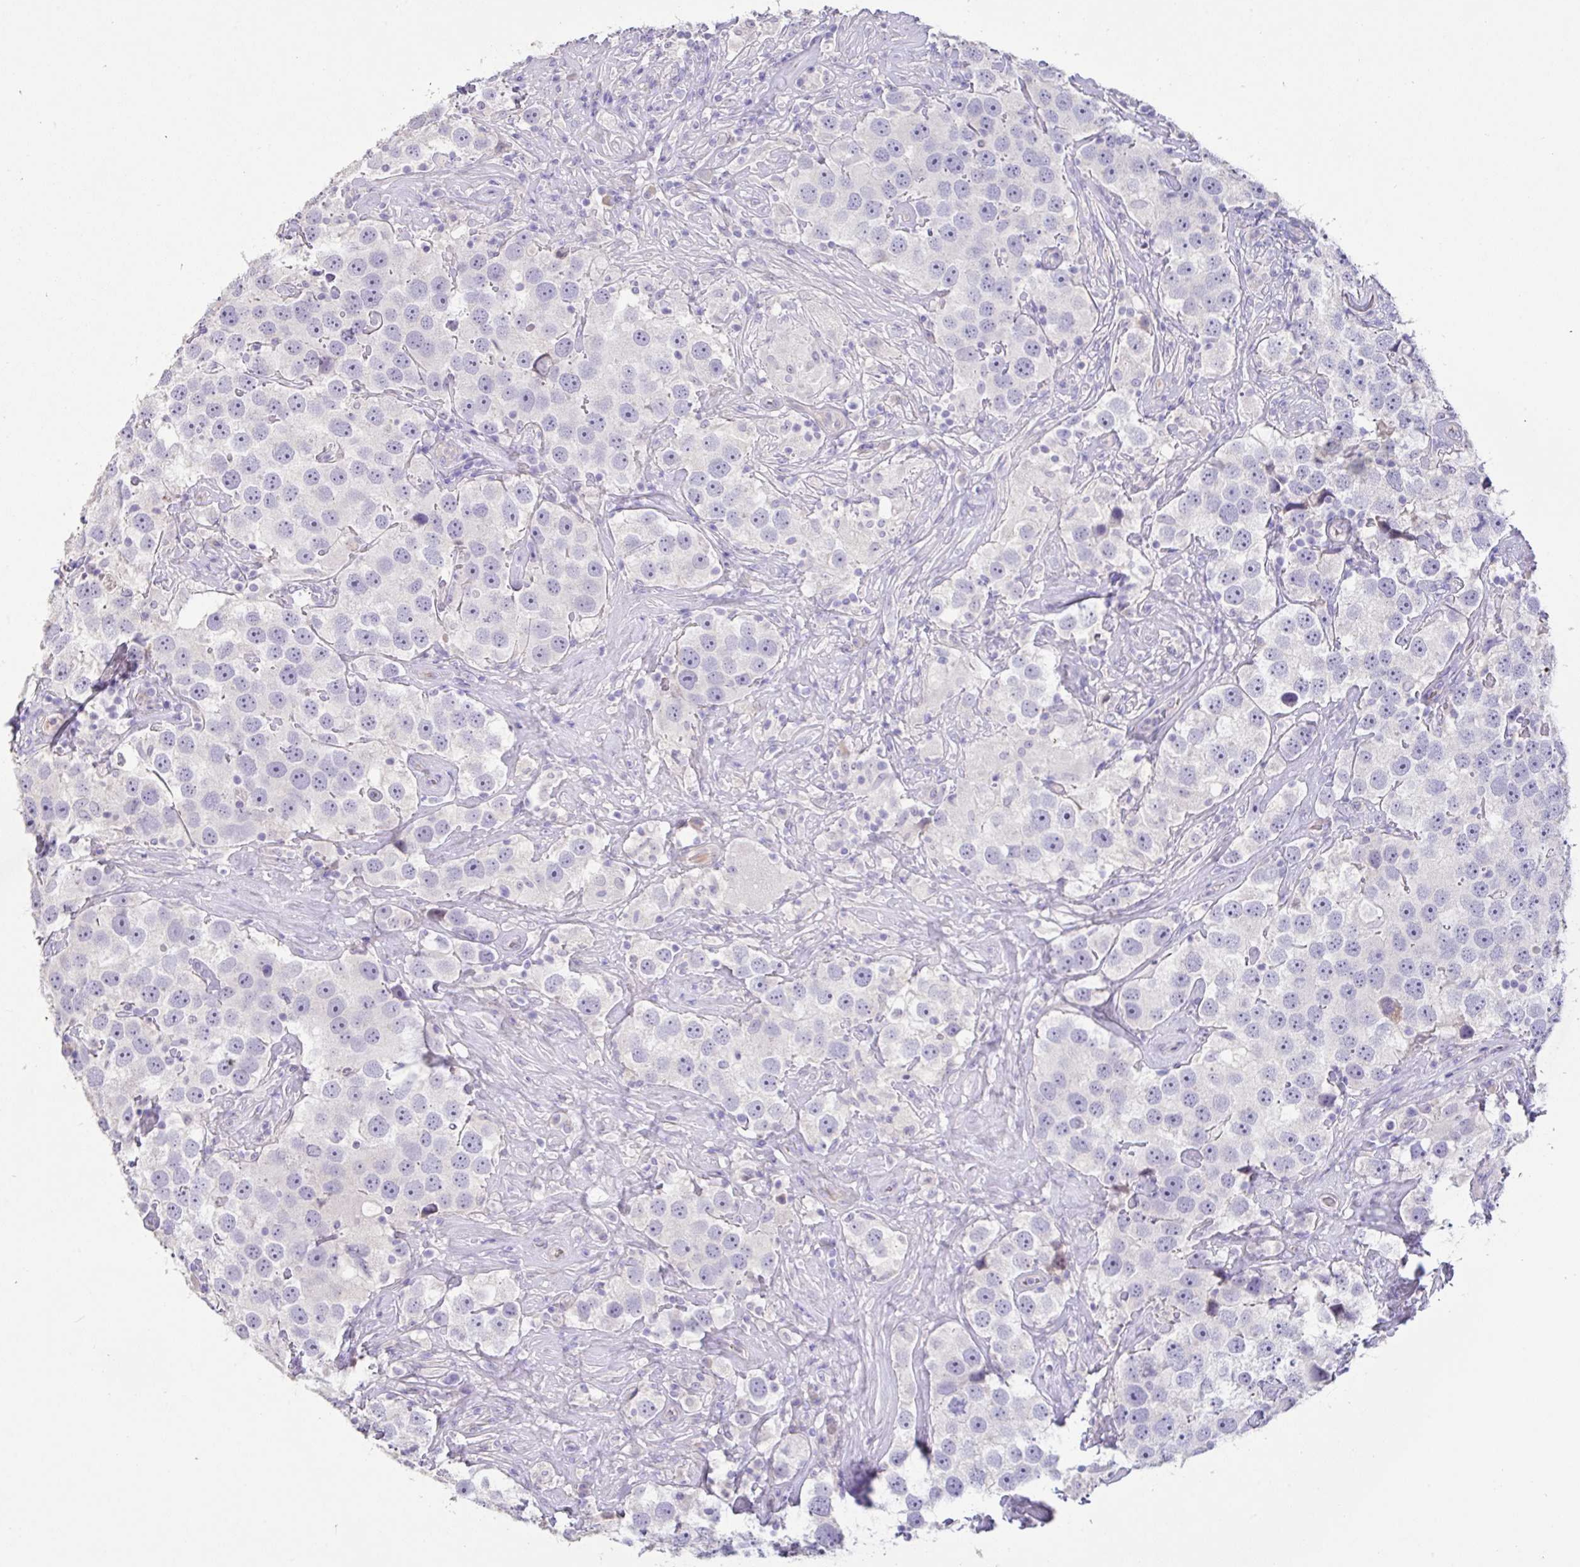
{"staining": {"intensity": "negative", "quantity": "none", "location": "none"}, "tissue": "testis cancer", "cell_type": "Tumor cells", "image_type": "cancer", "snomed": [{"axis": "morphology", "description": "Seminoma, NOS"}, {"axis": "topography", "description": "Testis"}], "caption": "DAB (3,3'-diaminobenzidine) immunohistochemical staining of human testis cancer (seminoma) exhibits no significant expression in tumor cells.", "gene": "PYGM", "patient": {"sex": "male", "age": 49}}